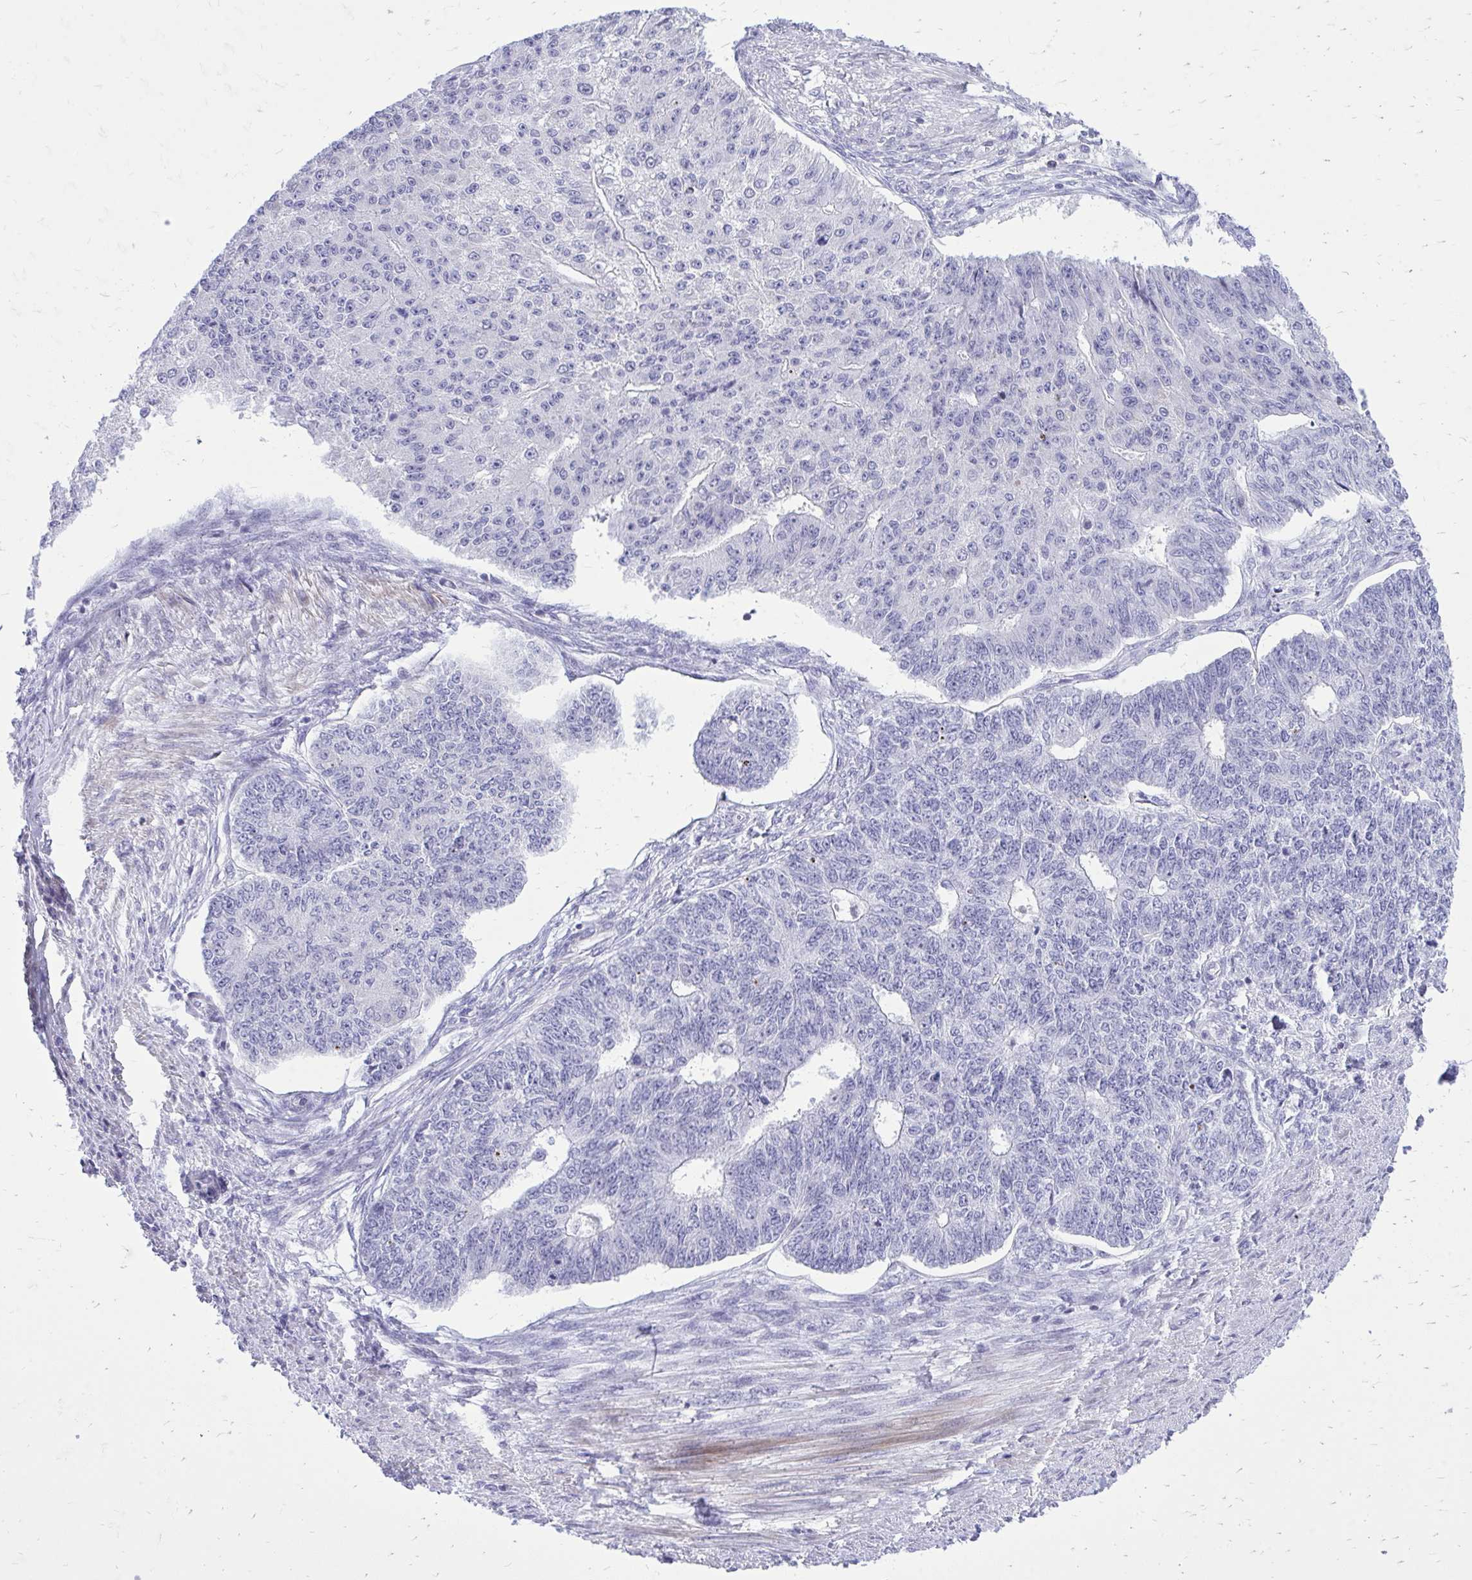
{"staining": {"intensity": "negative", "quantity": "none", "location": "none"}, "tissue": "endometrial cancer", "cell_type": "Tumor cells", "image_type": "cancer", "snomed": [{"axis": "morphology", "description": "Adenocarcinoma, NOS"}, {"axis": "topography", "description": "Endometrium"}], "caption": "This is an IHC photomicrograph of endometrial adenocarcinoma. There is no positivity in tumor cells.", "gene": "GABRA1", "patient": {"sex": "female", "age": 32}}